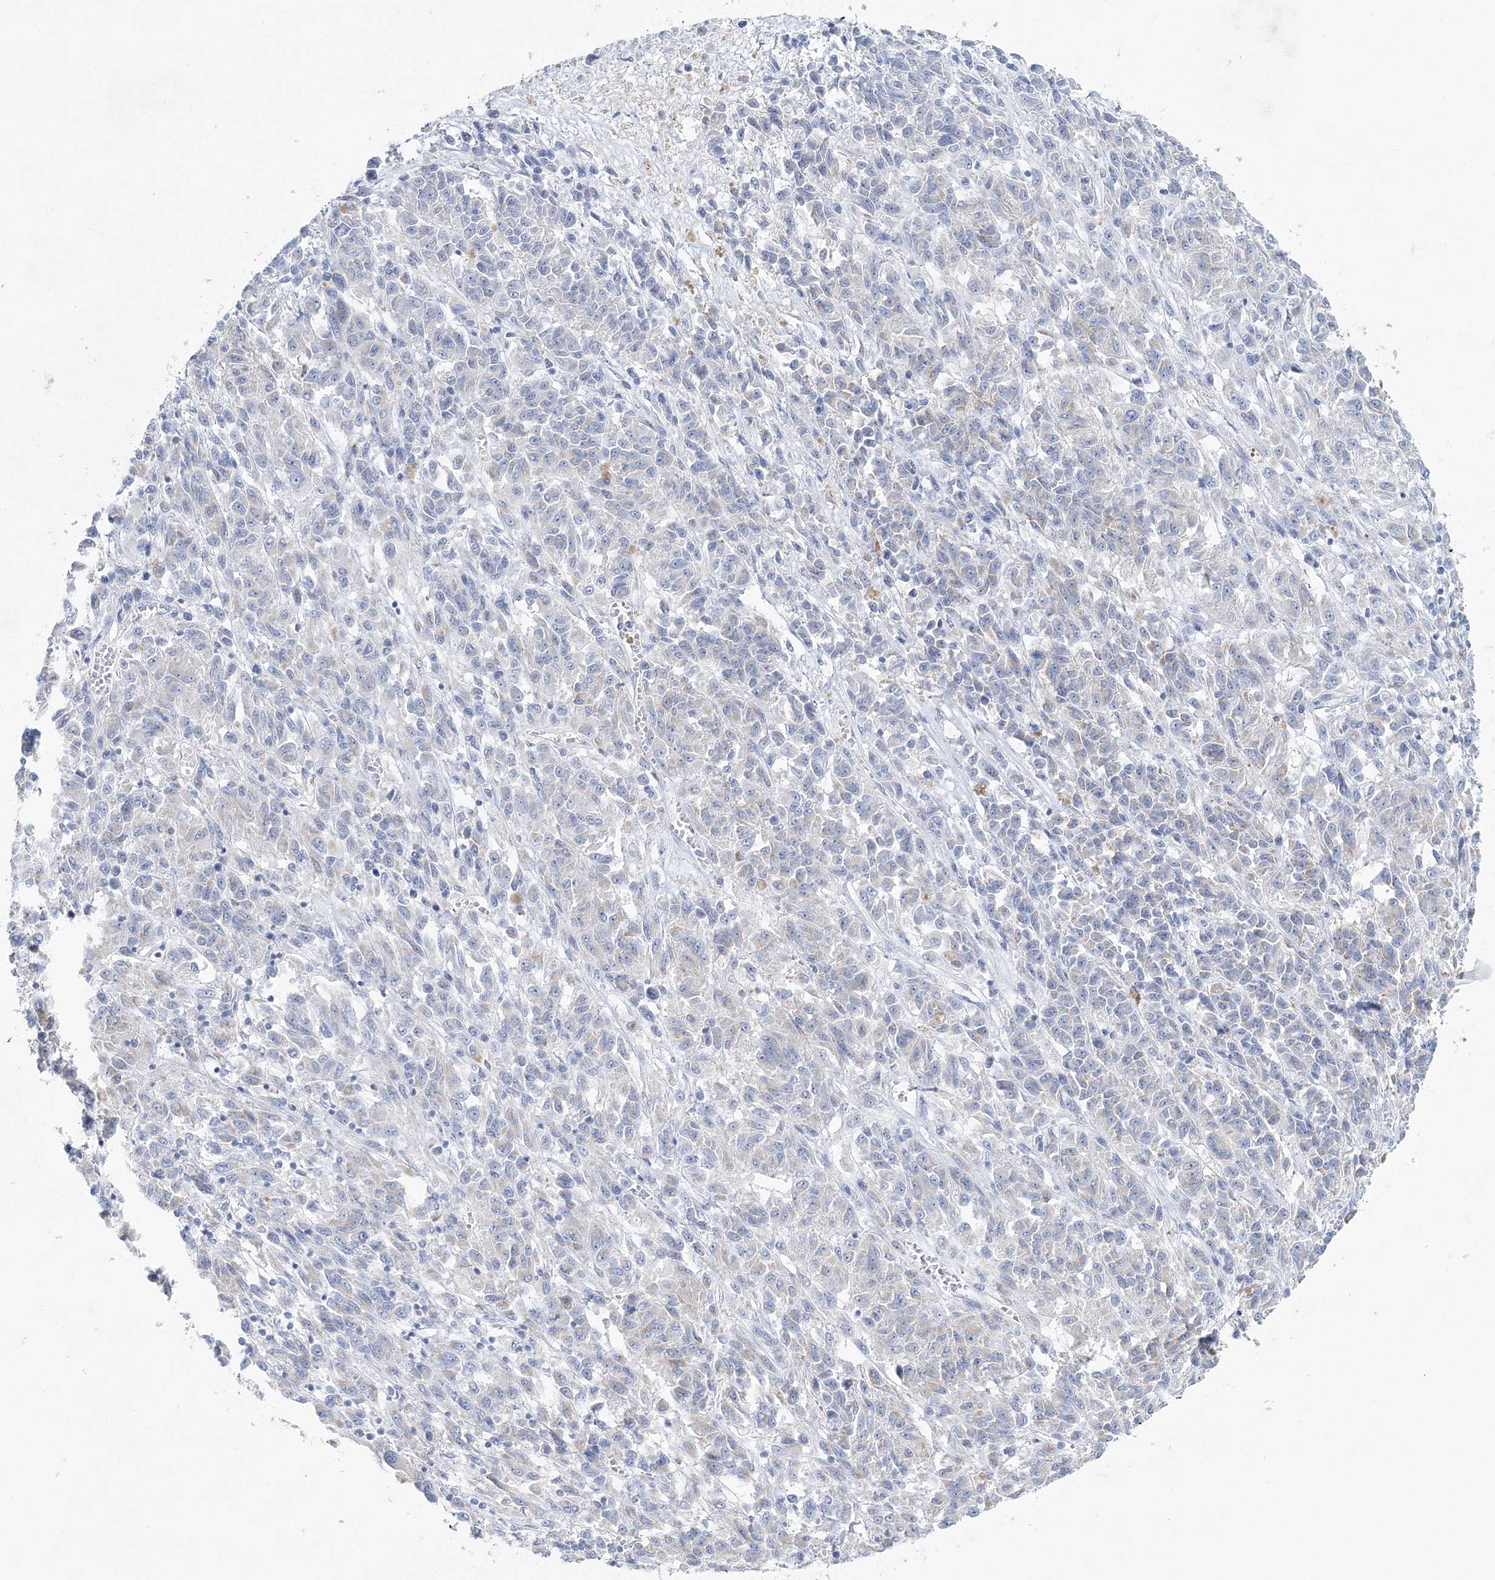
{"staining": {"intensity": "negative", "quantity": "none", "location": "none"}, "tissue": "melanoma", "cell_type": "Tumor cells", "image_type": "cancer", "snomed": [{"axis": "morphology", "description": "Malignant melanoma, Metastatic site"}, {"axis": "topography", "description": "Lung"}], "caption": "IHC micrograph of human malignant melanoma (metastatic site) stained for a protein (brown), which shows no positivity in tumor cells.", "gene": "HIBCH", "patient": {"sex": "male", "age": 64}}